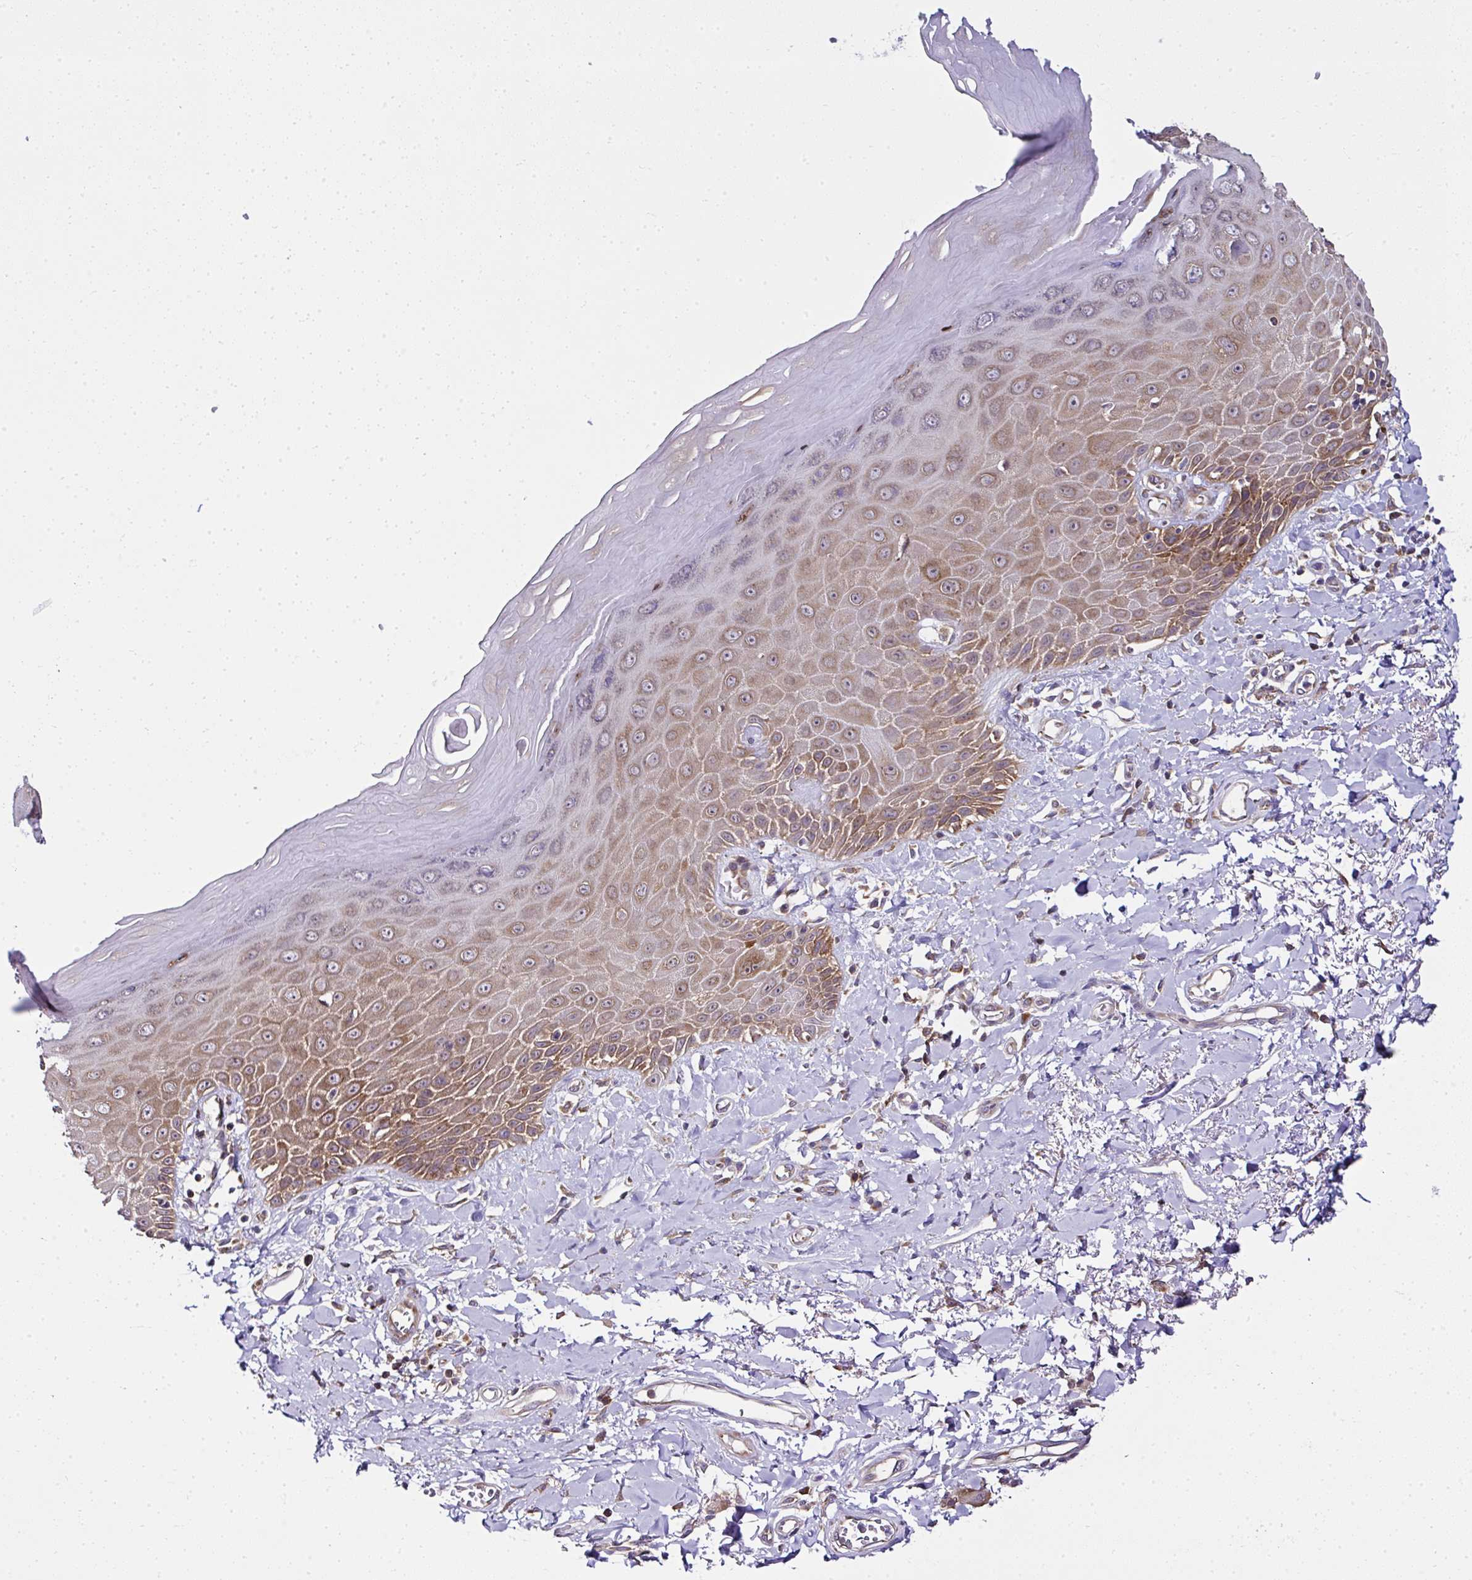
{"staining": {"intensity": "strong", "quantity": ">75%", "location": "cytoplasmic/membranous,nuclear"}, "tissue": "skin", "cell_type": "Epidermal cells", "image_type": "normal", "snomed": [{"axis": "morphology", "description": "Normal tissue, NOS"}, {"axis": "topography", "description": "Anal"}, {"axis": "topography", "description": "Peripheral nerve tissue"}], "caption": "This image shows immunohistochemistry (IHC) staining of normal human skin, with high strong cytoplasmic/membranous,nuclear expression in approximately >75% of epidermal cells.", "gene": "RPS7", "patient": {"sex": "male", "age": 78}}